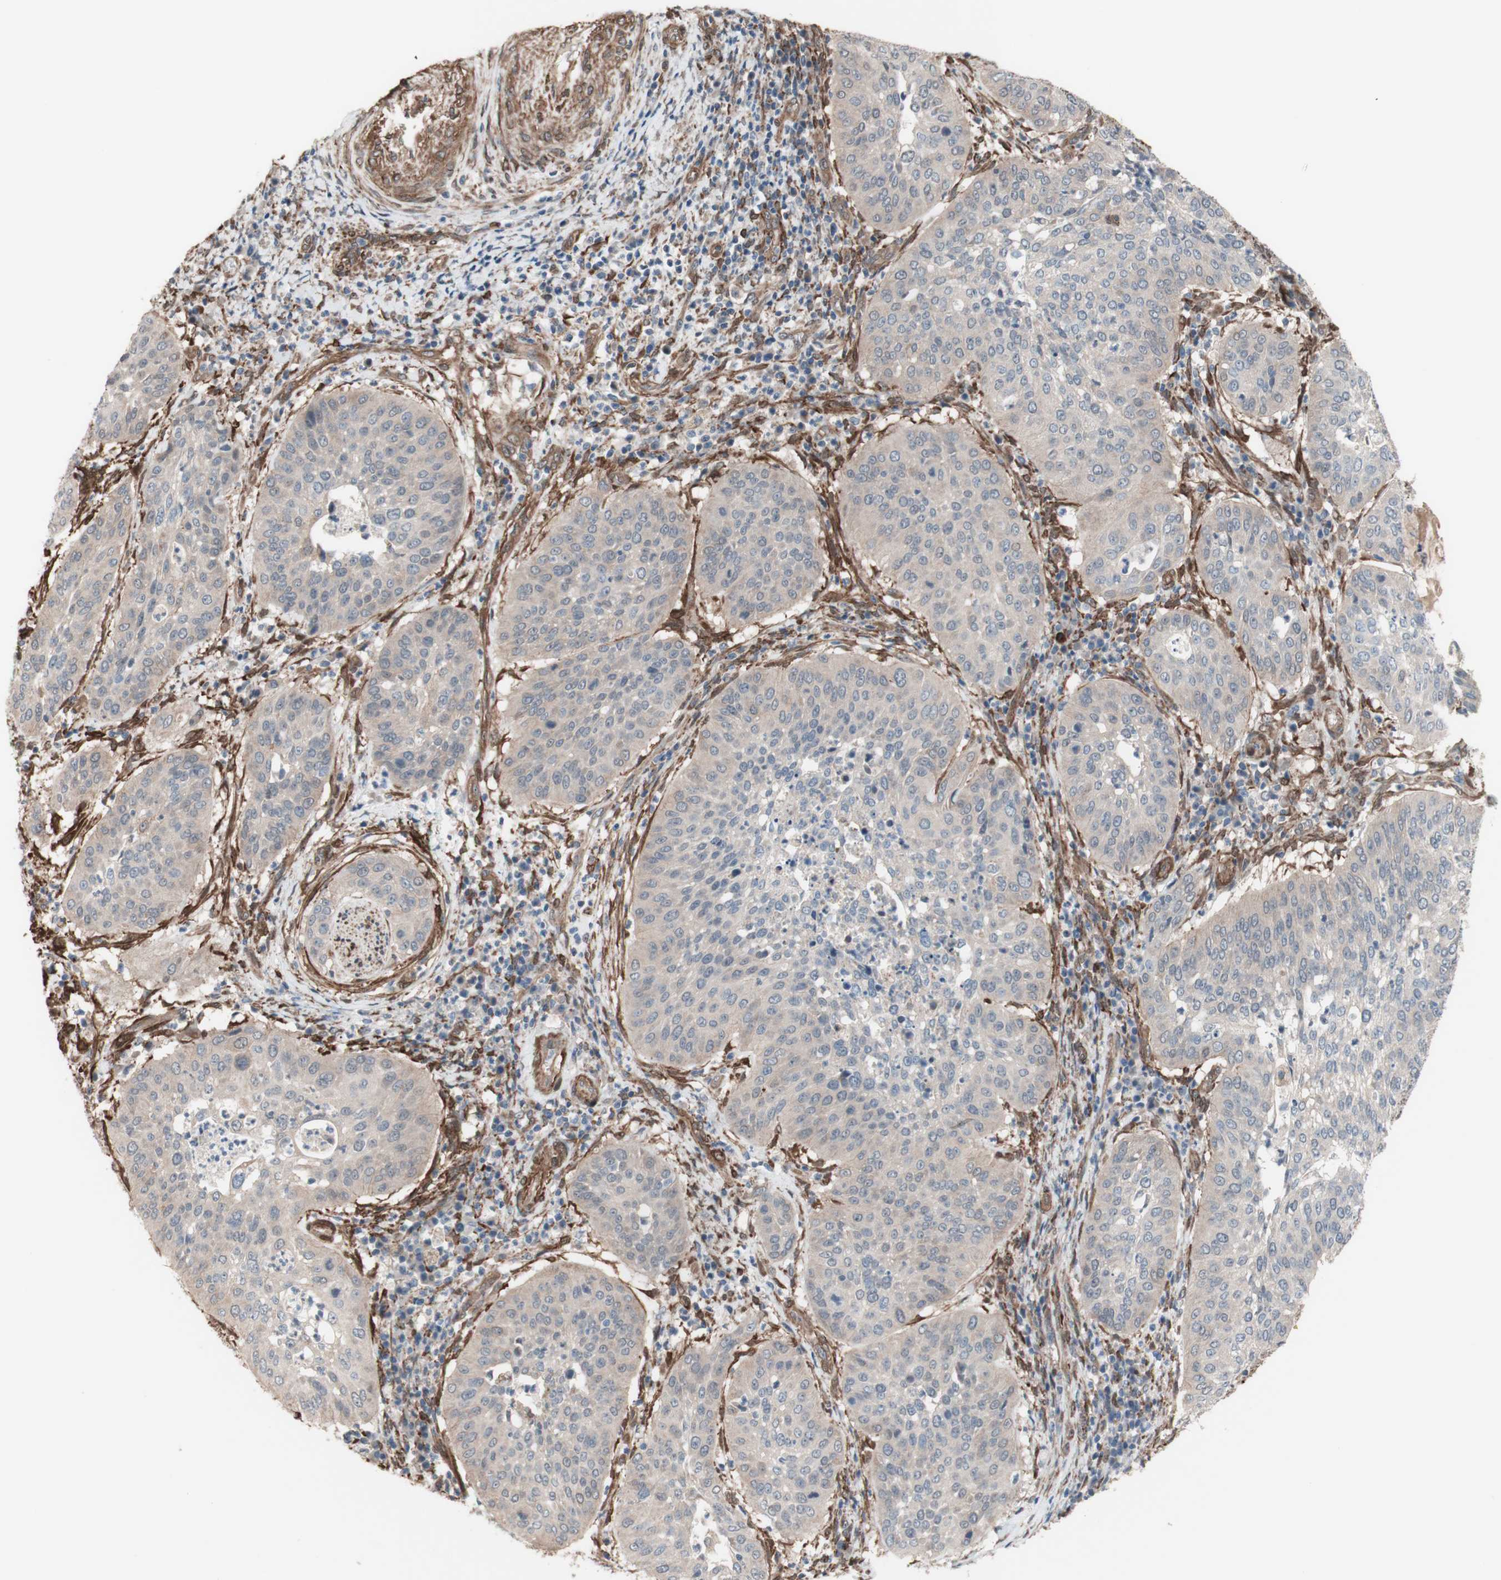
{"staining": {"intensity": "weak", "quantity": ">75%", "location": "cytoplasmic/membranous"}, "tissue": "cervical cancer", "cell_type": "Tumor cells", "image_type": "cancer", "snomed": [{"axis": "morphology", "description": "Normal tissue, NOS"}, {"axis": "morphology", "description": "Squamous cell carcinoma, NOS"}, {"axis": "topography", "description": "Cervix"}], "caption": "Protein staining of squamous cell carcinoma (cervical) tissue reveals weak cytoplasmic/membranous expression in approximately >75% of tumor cells. (Stains: DAB in brown, nuclei in blue, Microscopy: brightfield microscopy at high magnification).", "gene": "CNN3", "patient": {"sex": "female", "age": 39}}